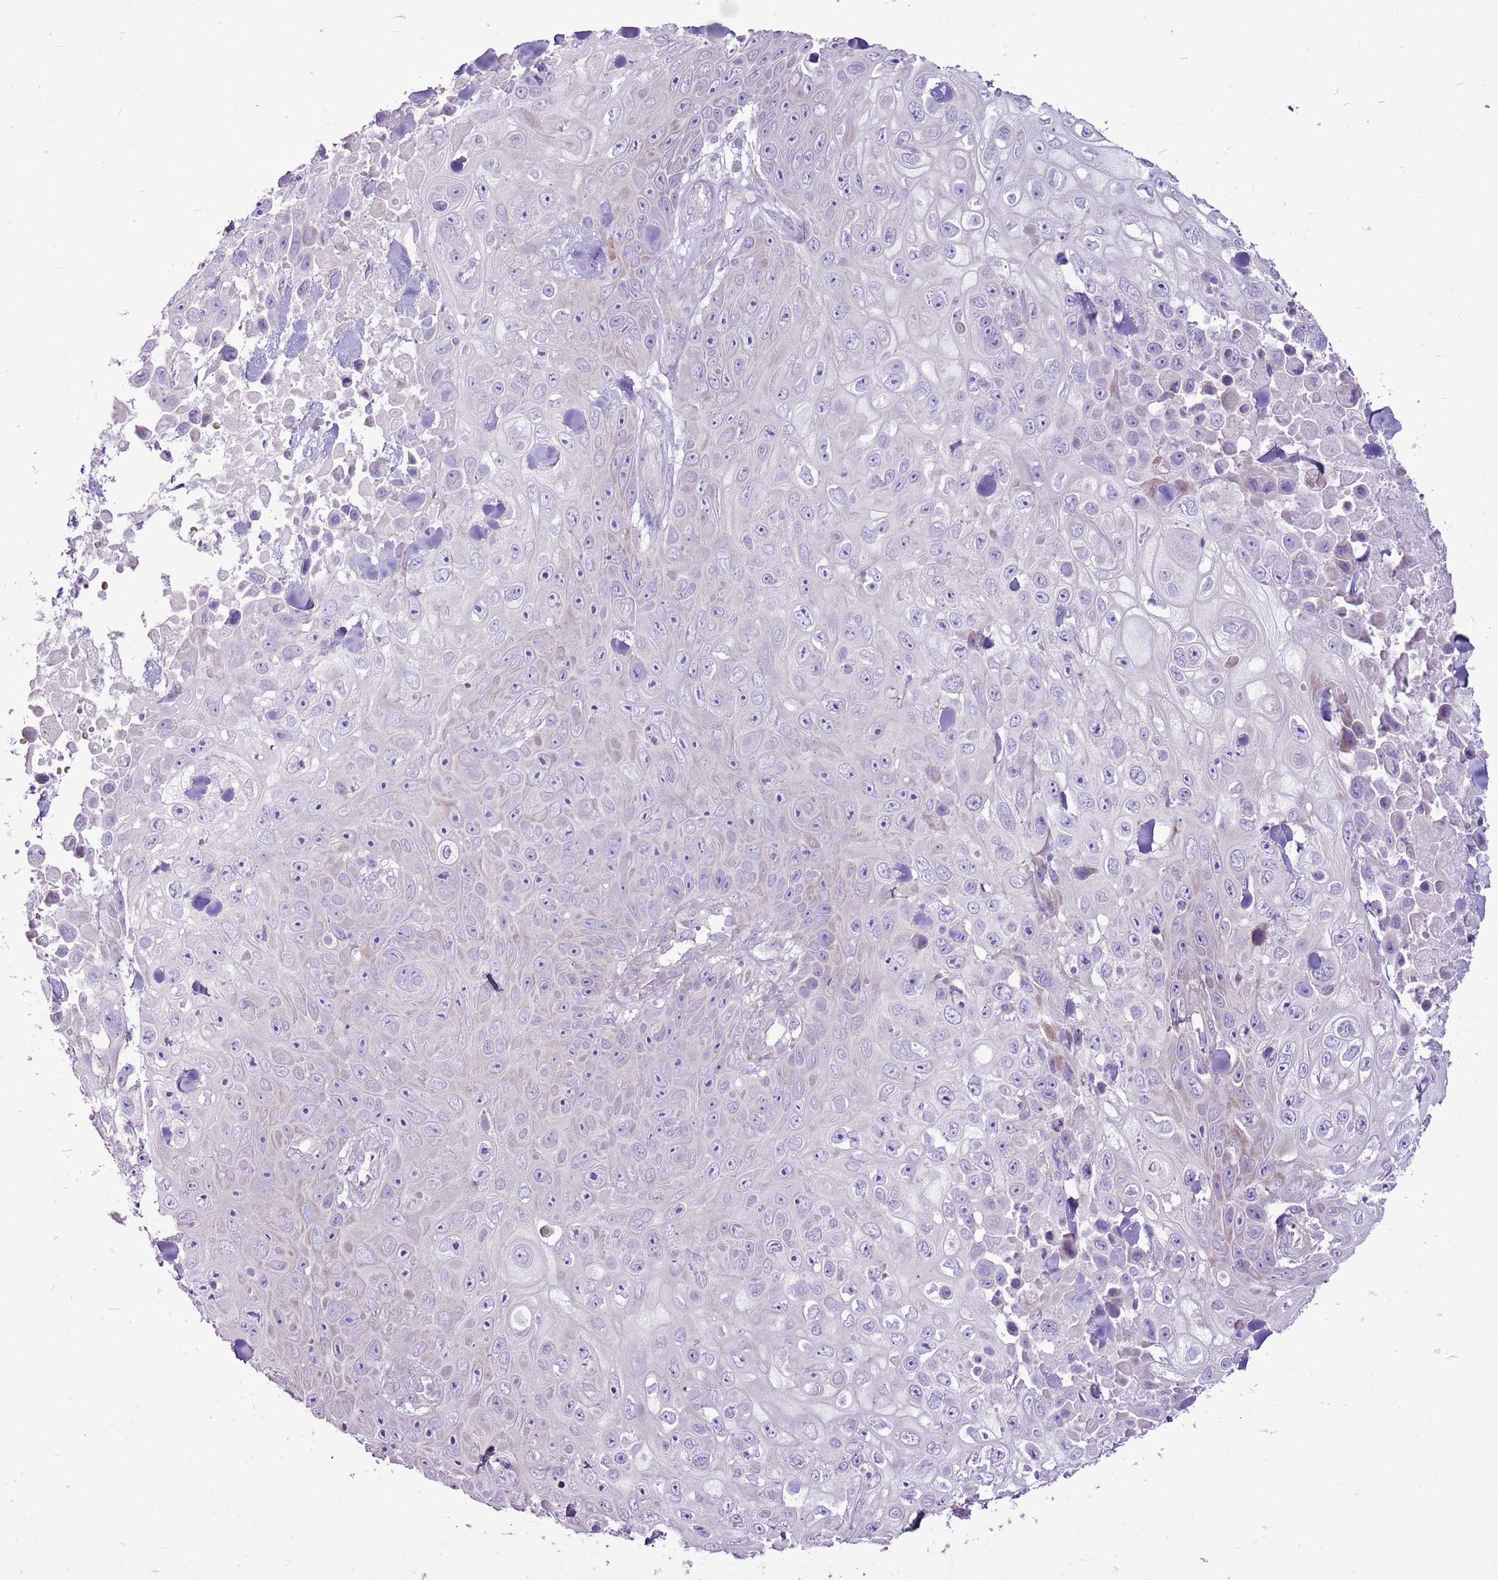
{"staining": {"intensity": "negative", "quantity": "none", "location": "none"}, "tissue": "skin cancer", "cell_type": "Tumor cells", "image_type": "cancer", "snomed": [{"axis": "morphology", "description": "Squamous cell carcinoma, NOS"}, {"axis": "topography", "description": "Skin"}], "caption": "This is a image of immunohistochemistry staining of skin cancer (squamous cell carcinoma), which shows no staining in tumor cells.", "gene": "CHAC2", "patient": {"sex": "male", "age": 82}}